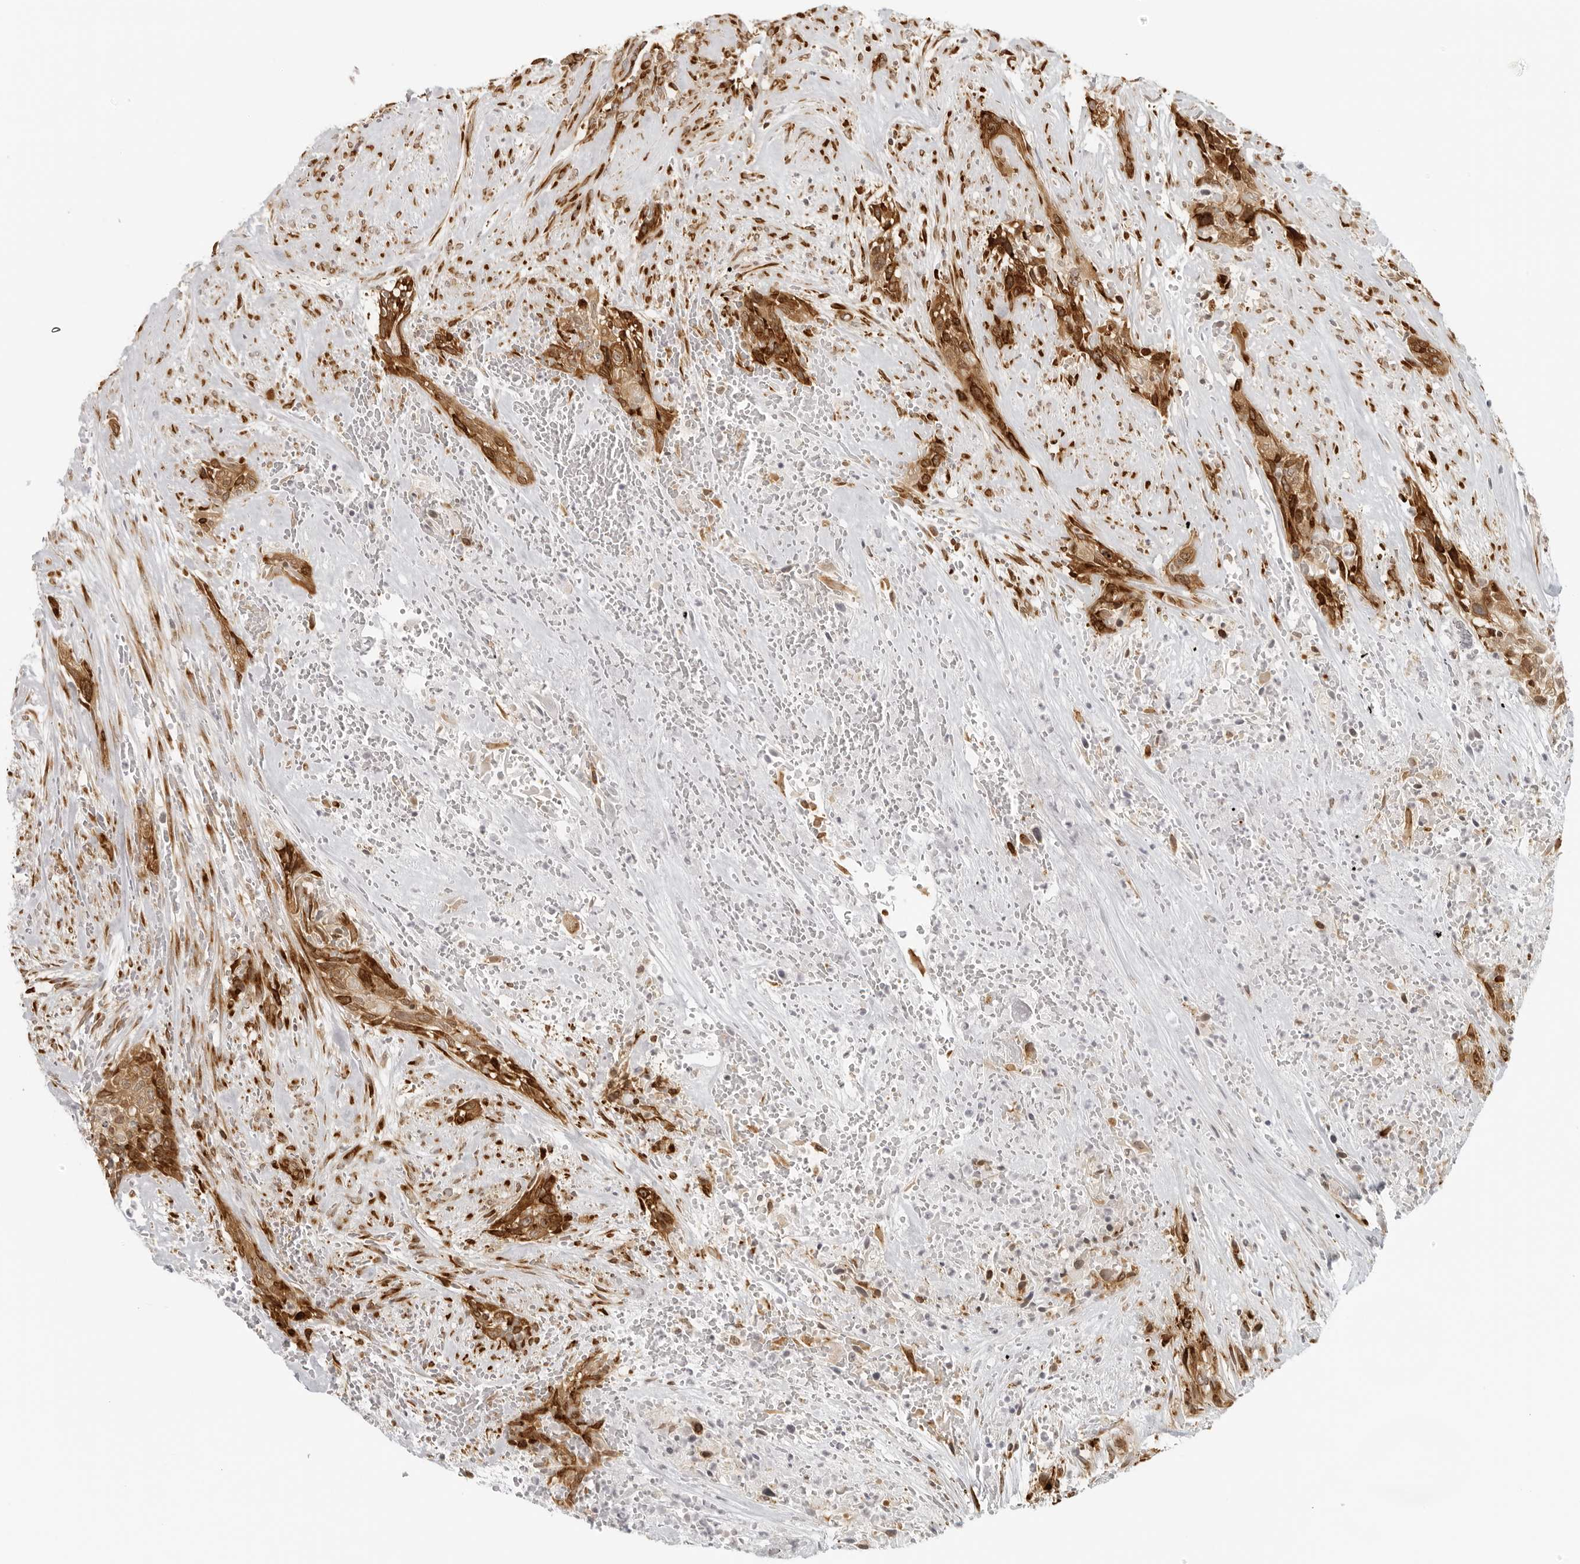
{"staining": {"intensity": "strong", "quantity": ">75%", "location": "cytoplasmic/membranous"}, "tissue": "urothelial cancer", "cell_type": "Tumor cells", "image_type": "cancer", "snomed": [{"axis": "morphology", "description": "Urothelial carcinoma, High grade"}, {"axis": "topography", "description": "Urinary bladder"}], "caption": "High-power microscopy captured an immunohistochemistry (IHC) photomicrograph of urothelial cancer, revealing strong cytoplasmic/membranous positivity in about >75% of tumor cells.", "gene": "EIF4G1", "patient": {"sex": "male", "age": 35}}